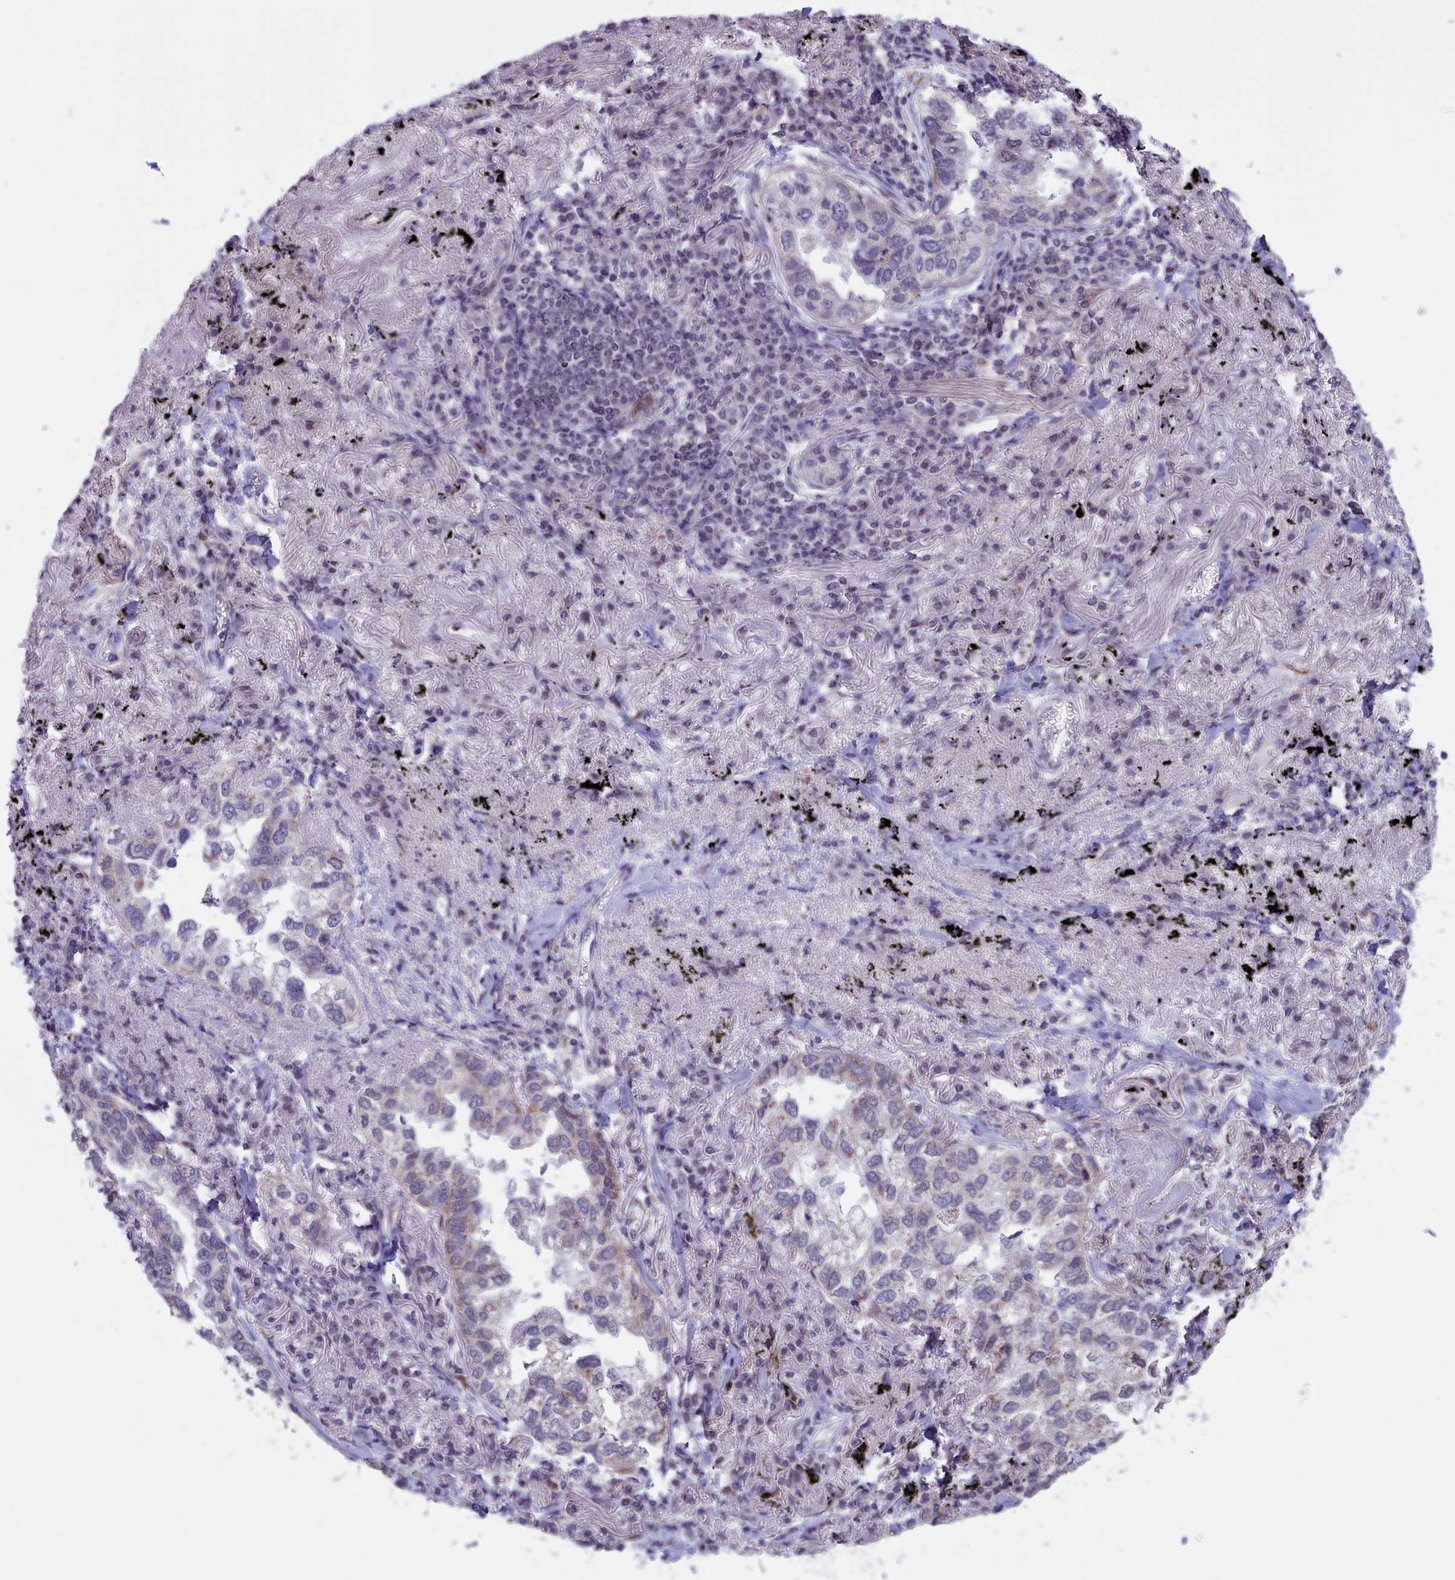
{"staining": {"intensity": "weak", "quantity": "<25%", "location": "cytoplasmic/membranous"}, "tissue": "lung cancer", "cell_type": "Tumor cells", "image_type": "cancer", "snomed": [{"axis": "morphology", "description": "Adenocarcinoma, NOS"}, {"axis": "topography", "description": "Lung"}], "caption": "This is an IHC image of lung cancer. There is no staining in tumor cells.", "gene": "PARS2", "patient": {"sex": "male", "age": 65}}